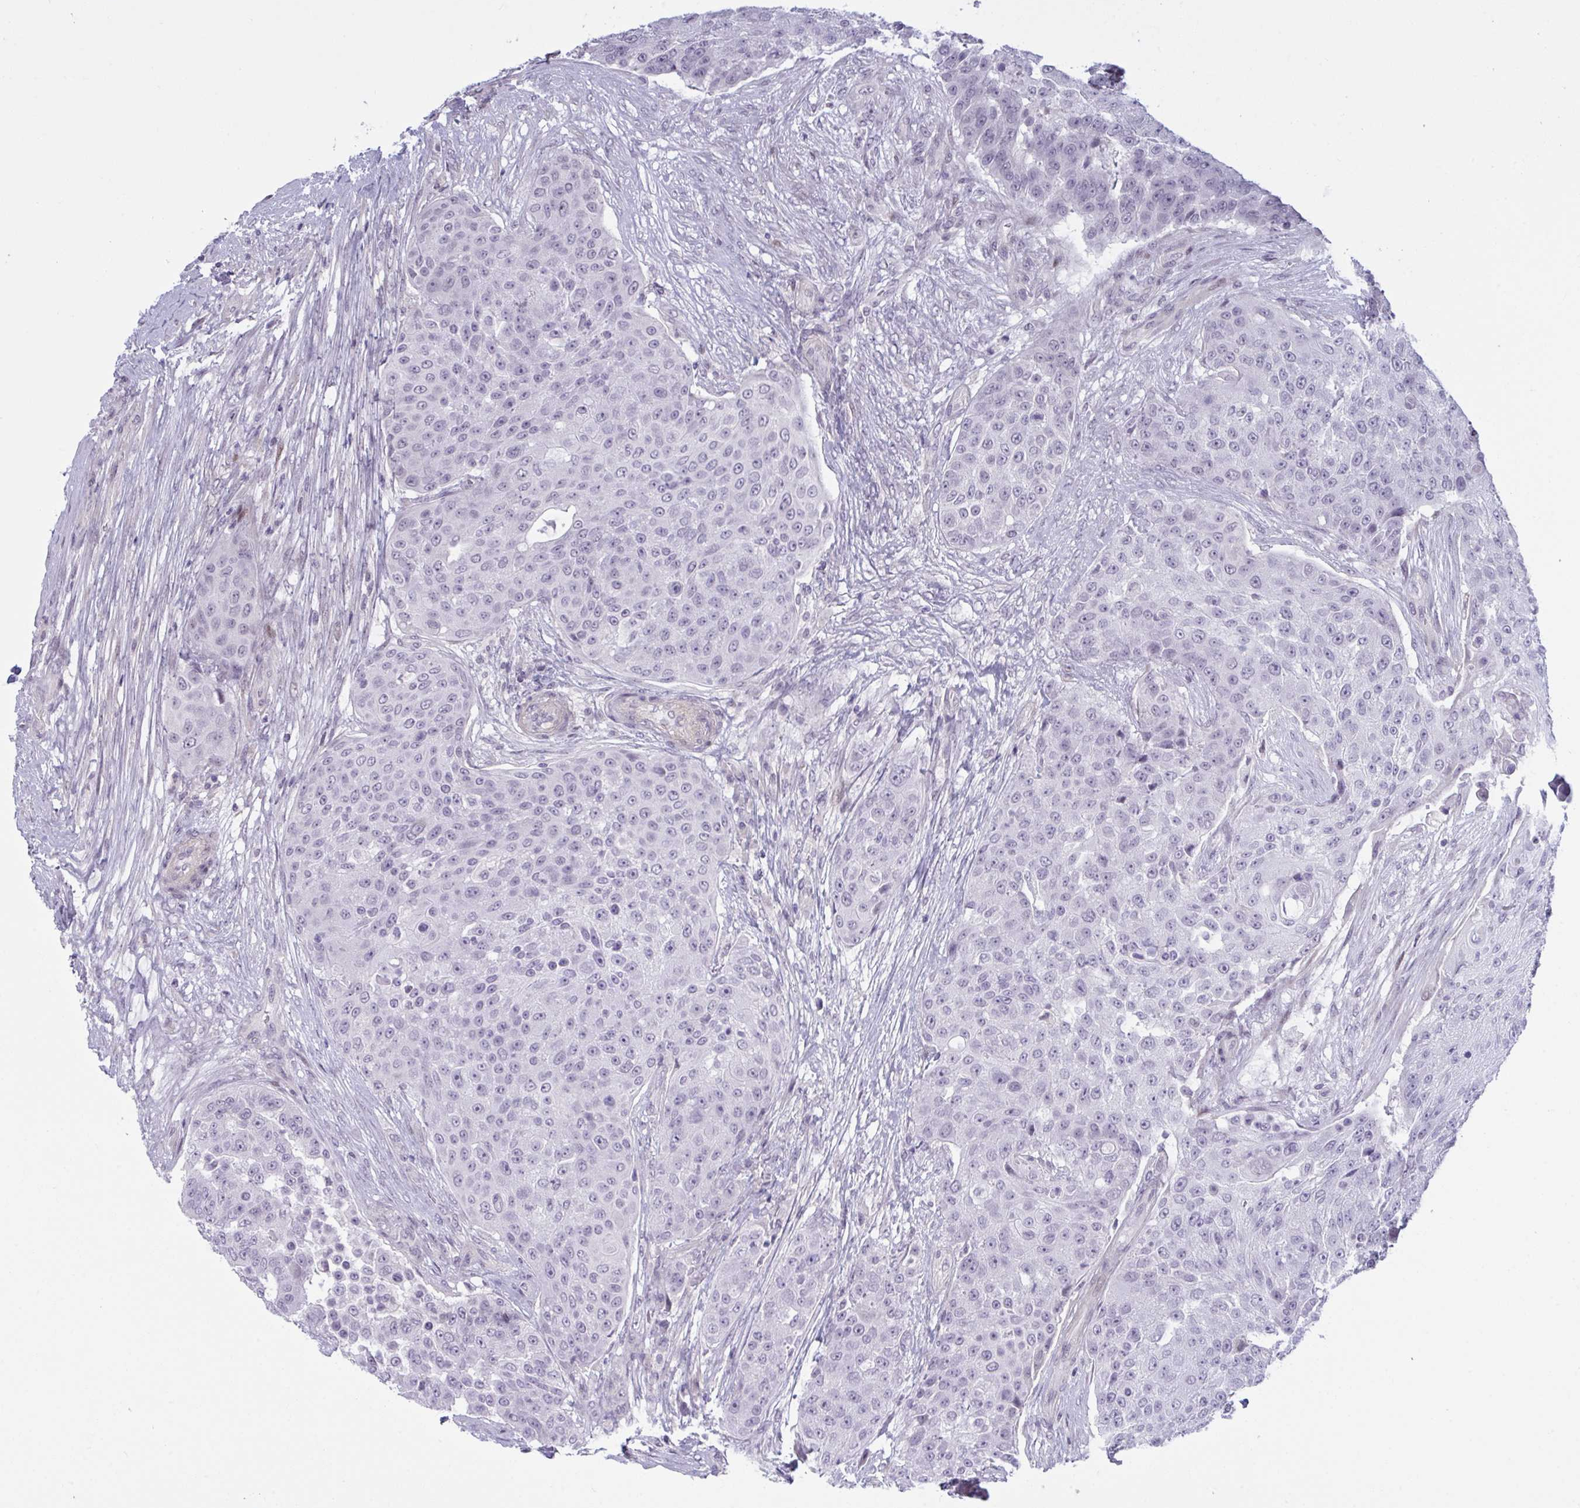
{"staining": {"intensity": "negative", "quantity": "none", "location": "none"}, "tissue": "urothelial cancer", "cell_type": "Tumor cells", "image_type": "cancer", "snomed": [{"axis": "morphology", "description": "Urothelial carcinoma, High grade"}, {"axis": "topography", "description": "Urinary bladder"}], "caption": "The photomicrograph shows no staining of tumor cells in urothelial cancer. (Stains: DAB IHC with hematoxylin counter stain, Microscopy: brightfield microscopy at high magnification).", "gene": "TCEAL8", "patient": {"sex": "female", "age": 63}}